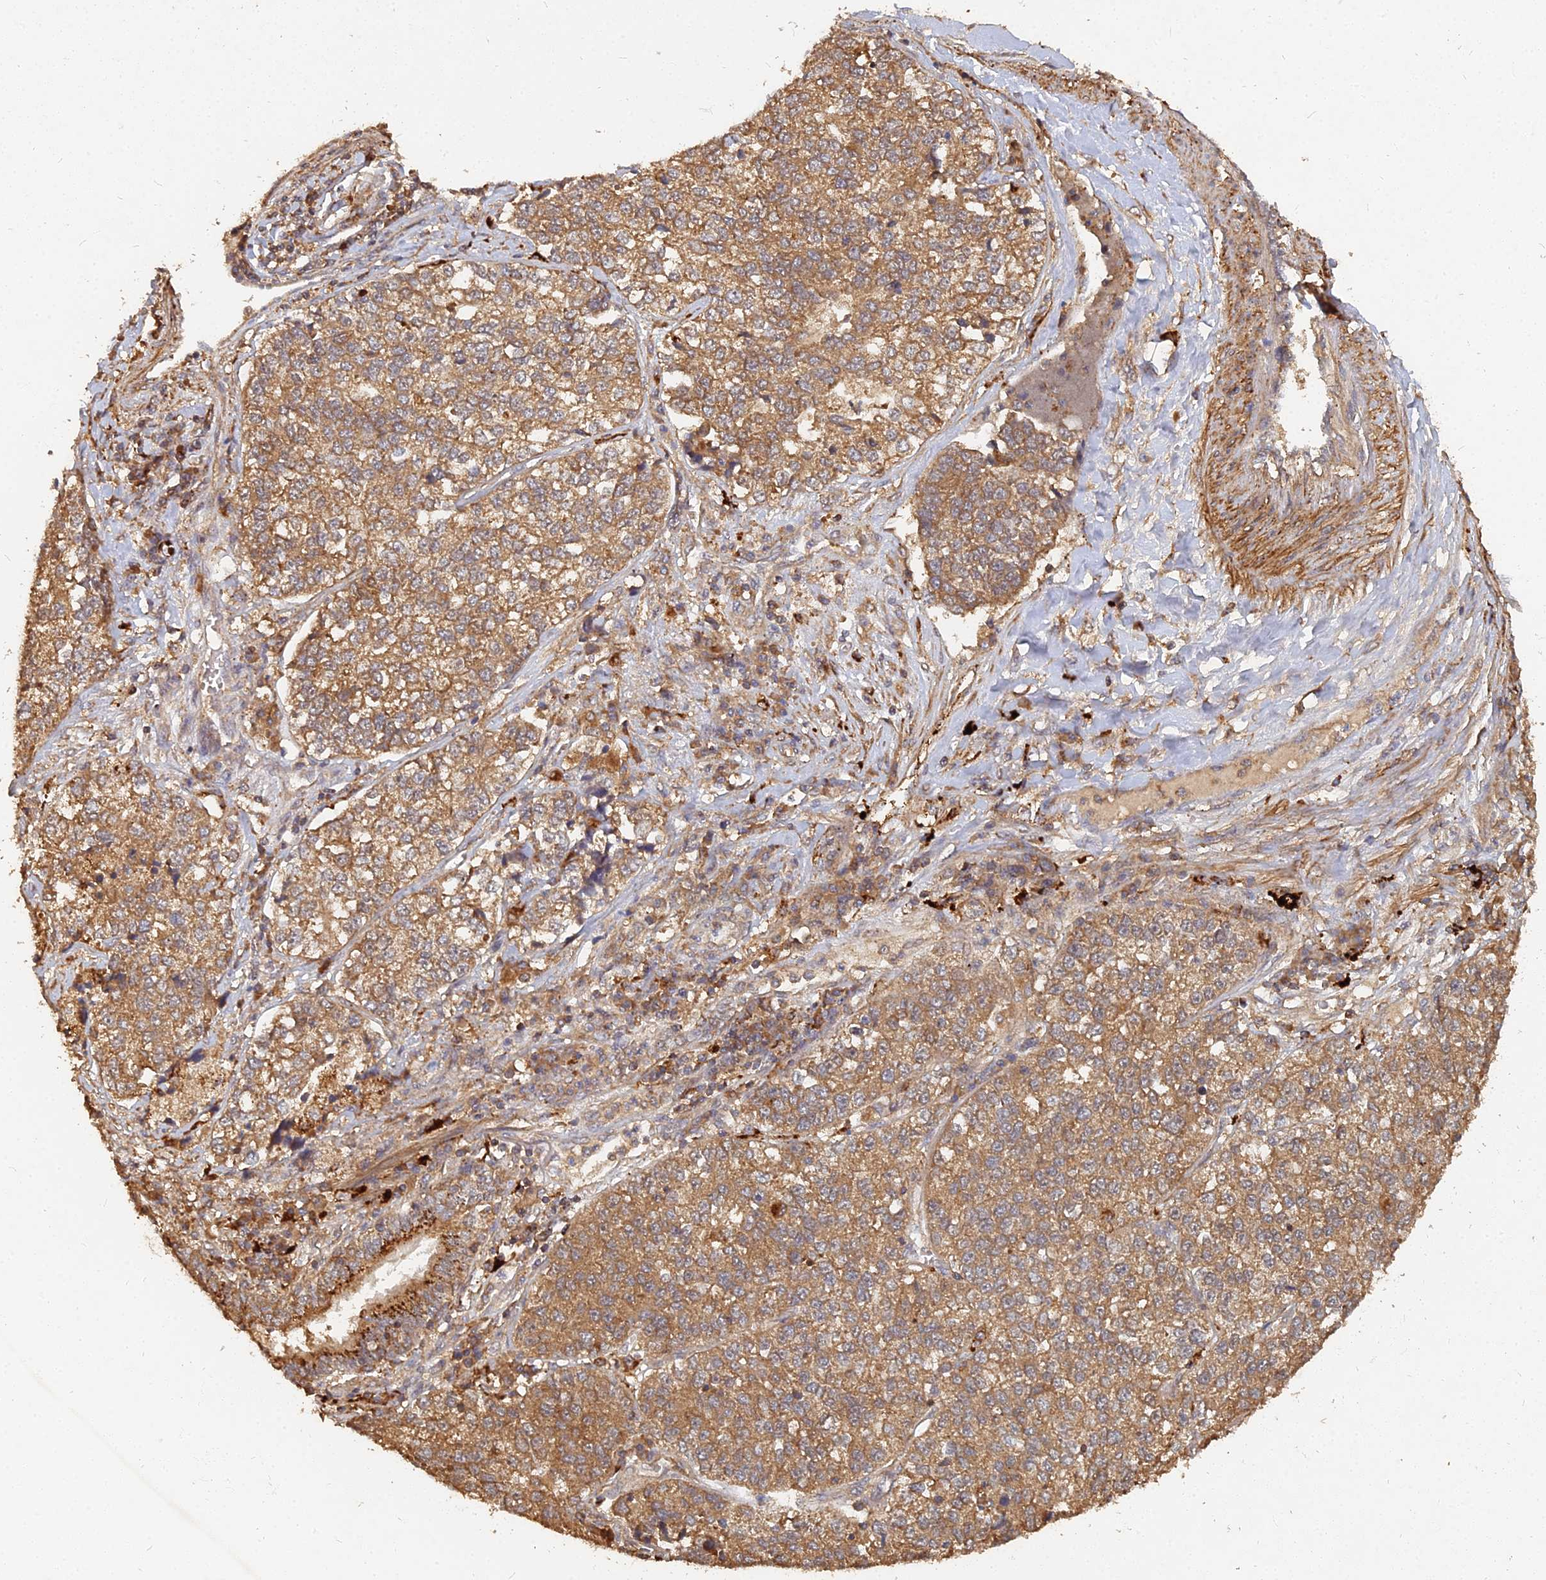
{"staining": {"intensity": "moderate", "quantity": ">75%", "location": "cytoplasmic/membranous"}, "tissue": "lung cancer", "cell_type": "Tumor cells", "image_type": "cancer", "snomed": [{"axis": "morphology", "description": "Adenocarcinoma, NOS"}, {"axis": "topography", "description": "Lung"}], "caption": "High-magnification brightfield microscopy of lung cancer (adenocarcinoma) stained with DAB (3,3'-diaminobenzidine) (brown) and counterstained with hematoxylin (blue). tumor cells exhibit moderate cytoplasmic/membranous positivity is identified in about>75% of cells.", "gene": "UBE2W", "patient": {"sex": "male", "age": 49}}